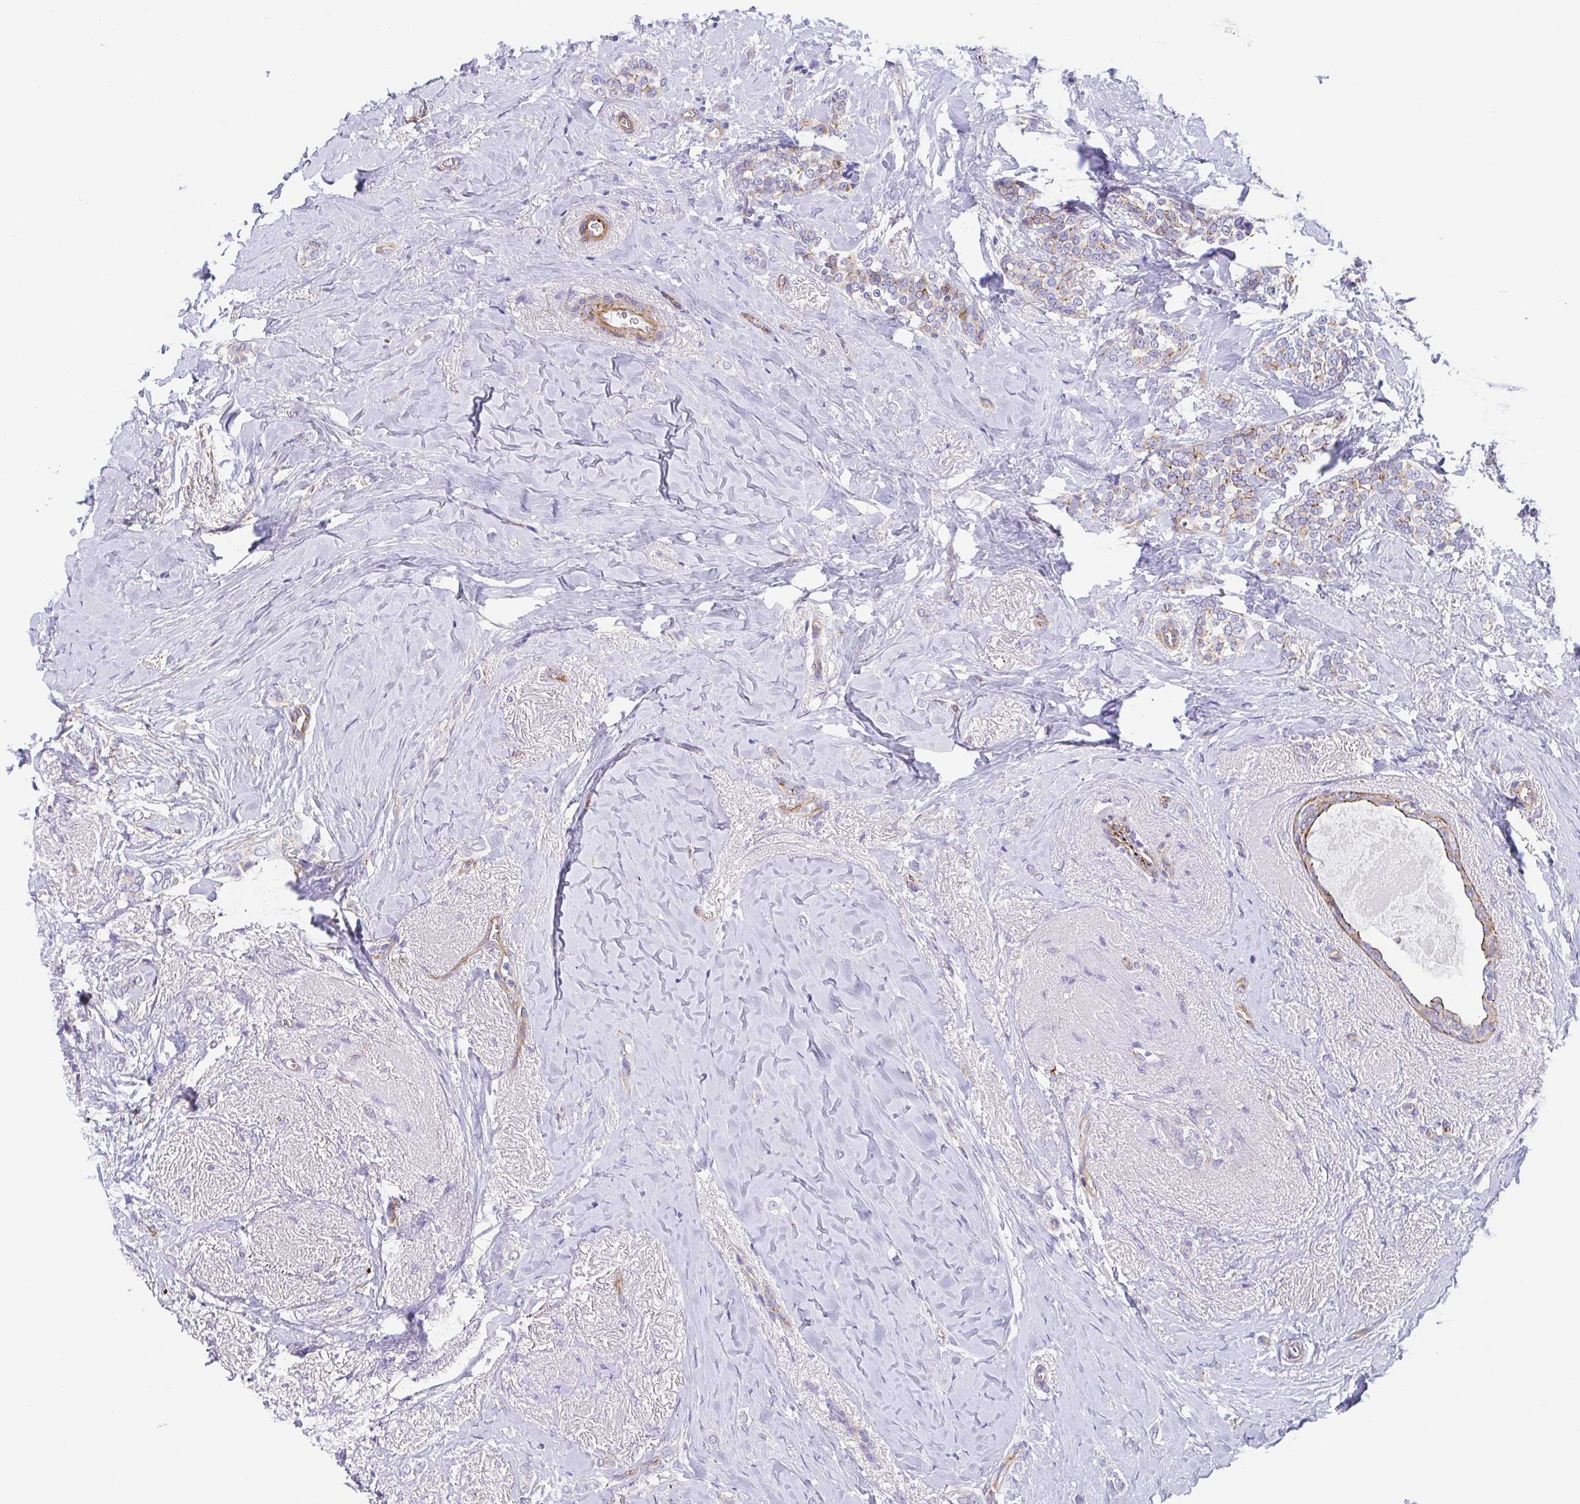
{"staining": {"intensity": "weak", "quantity": "<25%", "location": "cytoplasmic/membranous"}, "tissue": "breast cancer", "cell_type": "Tumor cells", "image_type": "cancer", "snomed": [{"axis": "morphology", "description": "Normal tissue, NOS"}, {"axis": "morphology", "description": "Duct carcinoma"}, {"axis": "topography", "description": "Breast"}], "caption": "IHC image of human breast infiltrating ductal carcinoma stained for a protein (brown), which exhibits no staining in tumor cells.", "gene": "TRAM2", "patient": {"sex": "female", "age": 77}}